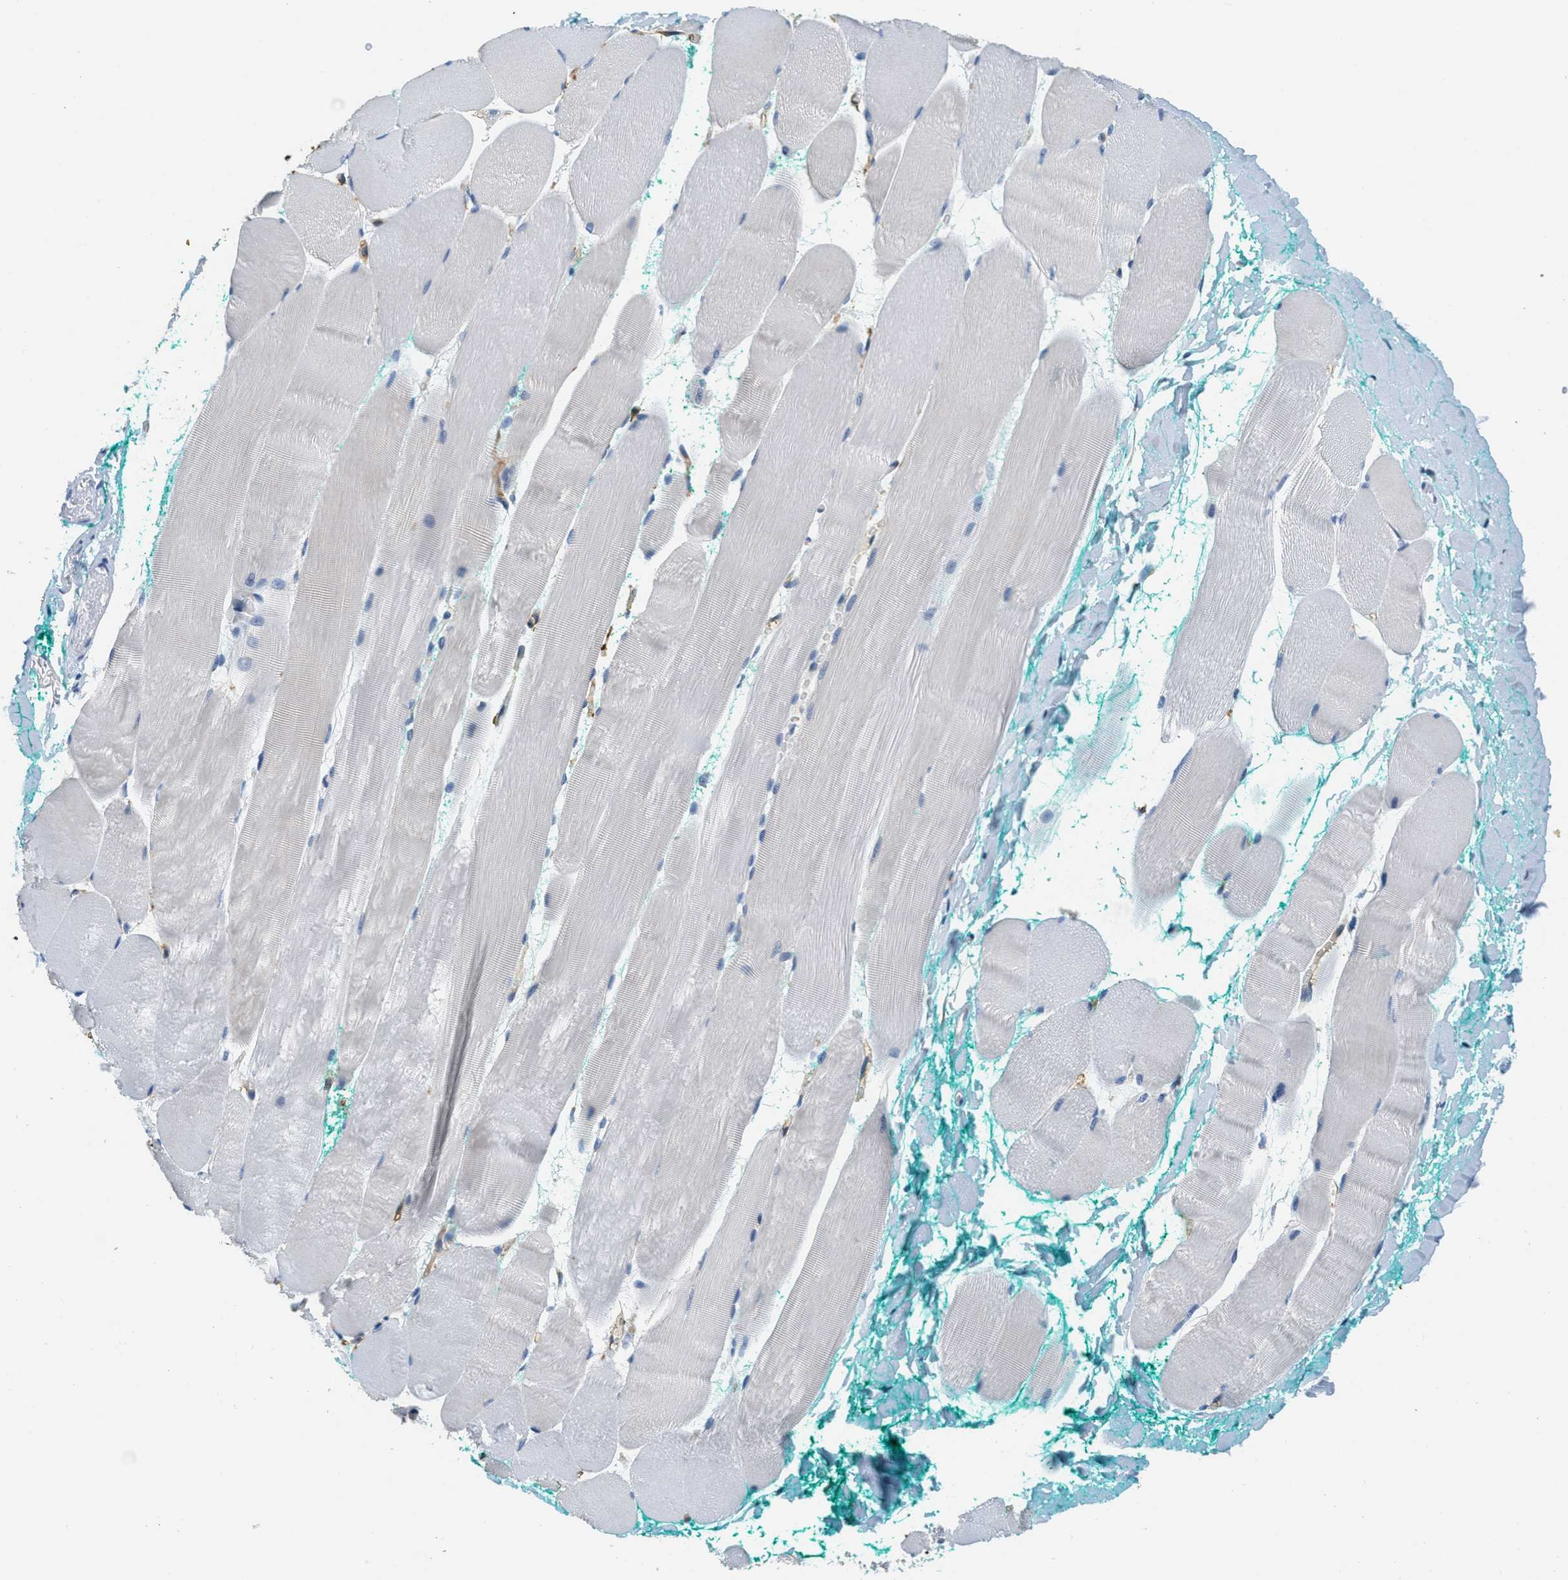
{"staining": {"intensity": "negative", "quantity": "none", "location": "none"}, "tissue": "skeletal muscle", "cell_type": "Myocytes", "image_type": "normal", "snomed": [{"axis": "morphology", "description": "Normal tissue, NOS"}, {"axis": "morphology", "description": "Squamous cell carcinoma, NOS"}, {"axis": "topography", "description": "Skeletal muscle"}], "caption": "The immunohistochemistry (IHC) image has no significant positivity in myocytes of skeletal muscle.", "gene": "CA4", "patient": {"sex": "male", "age": 51}}